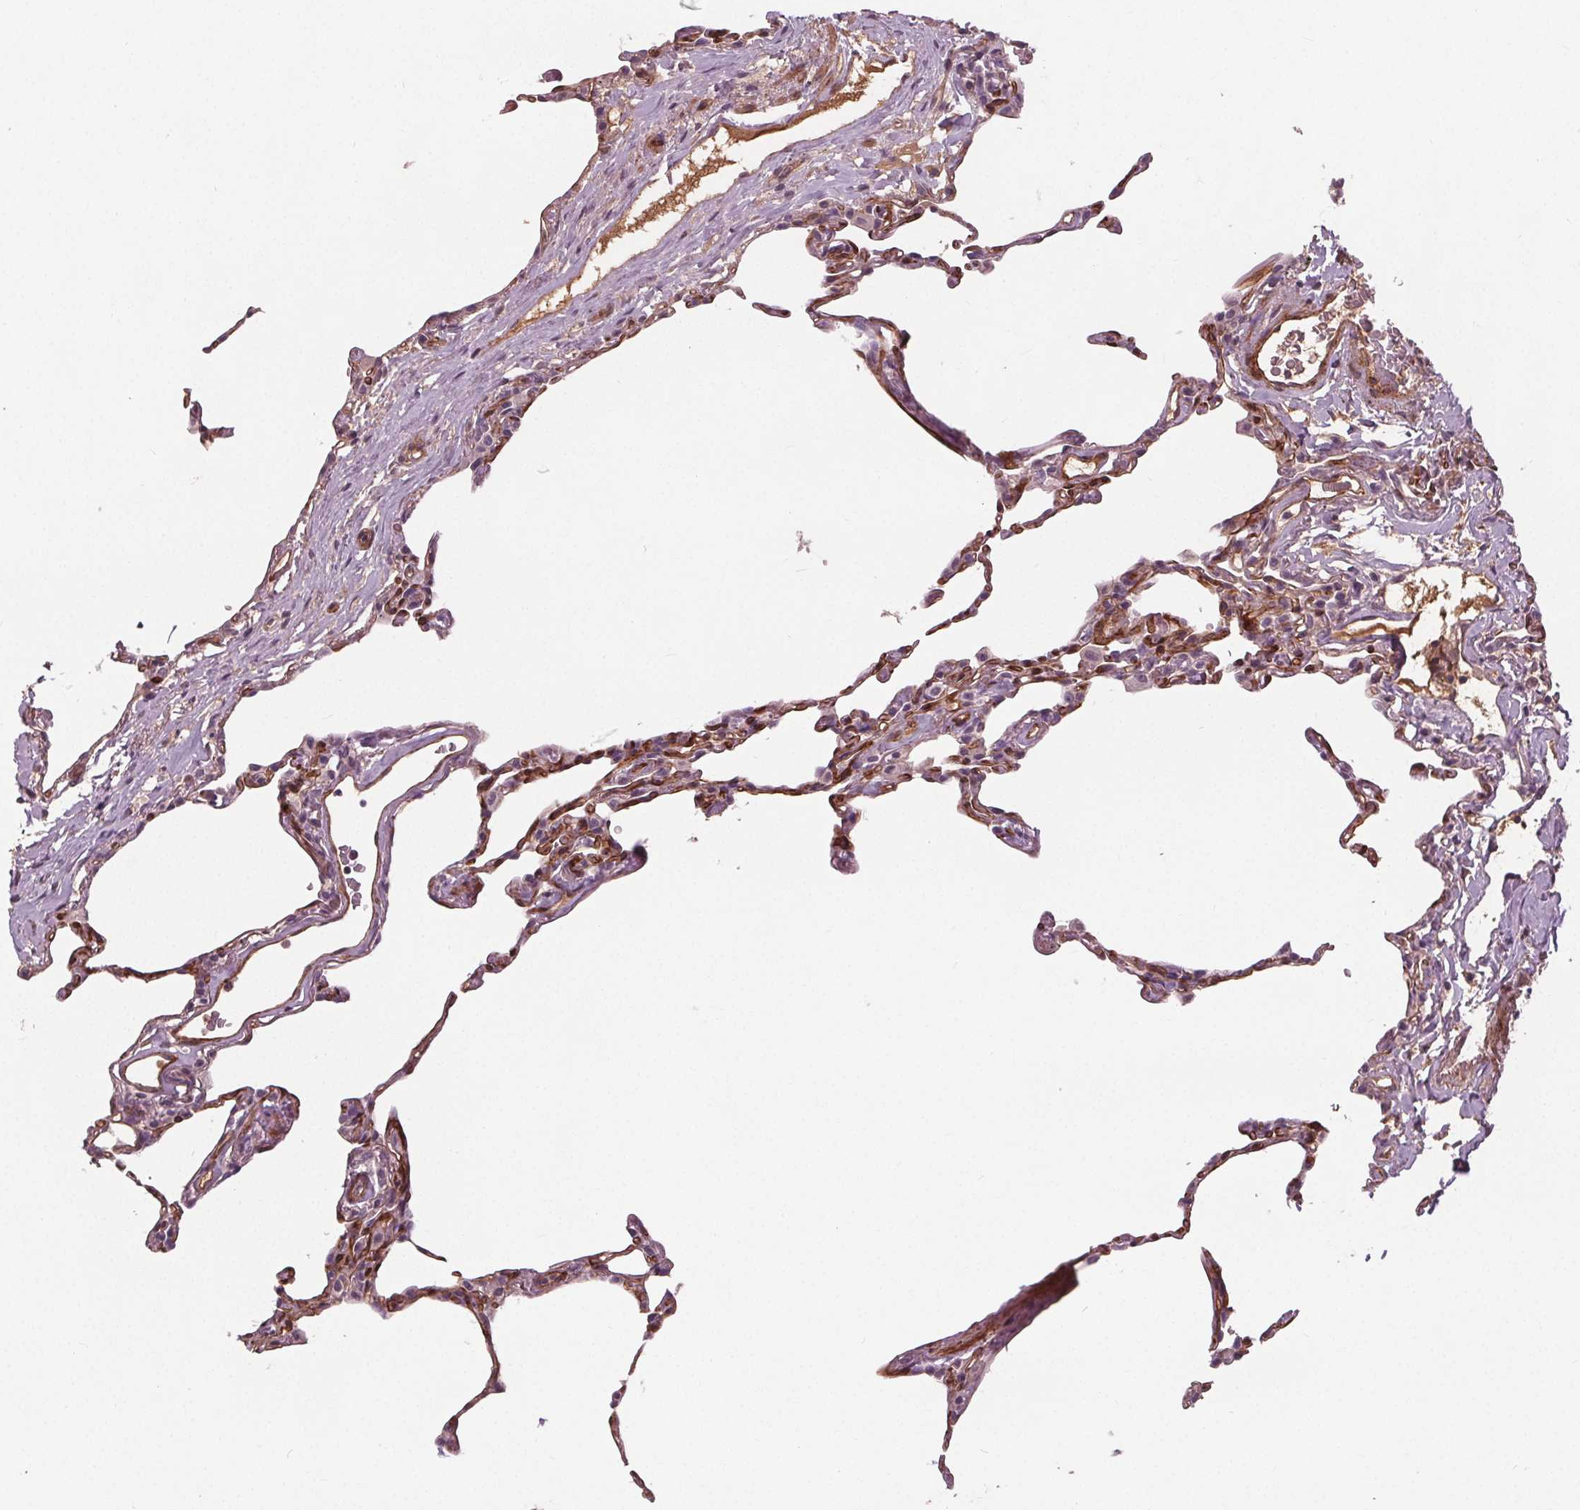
{"staining": {"intensity": "moderate", "quantity": "25%-75%", "location": "cytoplasmic/membranous,nuclear"}, "tissue": "lung", "cell_type": "Alveolar cells", "image_type": "normal", "snomed": [{"axis": "morphology", "description": "Normal tissue, NOS"}, {"axis": "topography", "description": "Lung"}], "caption": "This histopathology image reveals unremarkable lung stained with immunohistochemistry to label a protein in brown. The cytoplasmic/membranous,nuclear of alveolar cells show moderate positivity for the protein. Nuclei are counter-stained blue.", "gene": "PDGFD", "patient": {"sex": "female", "age": 57}}